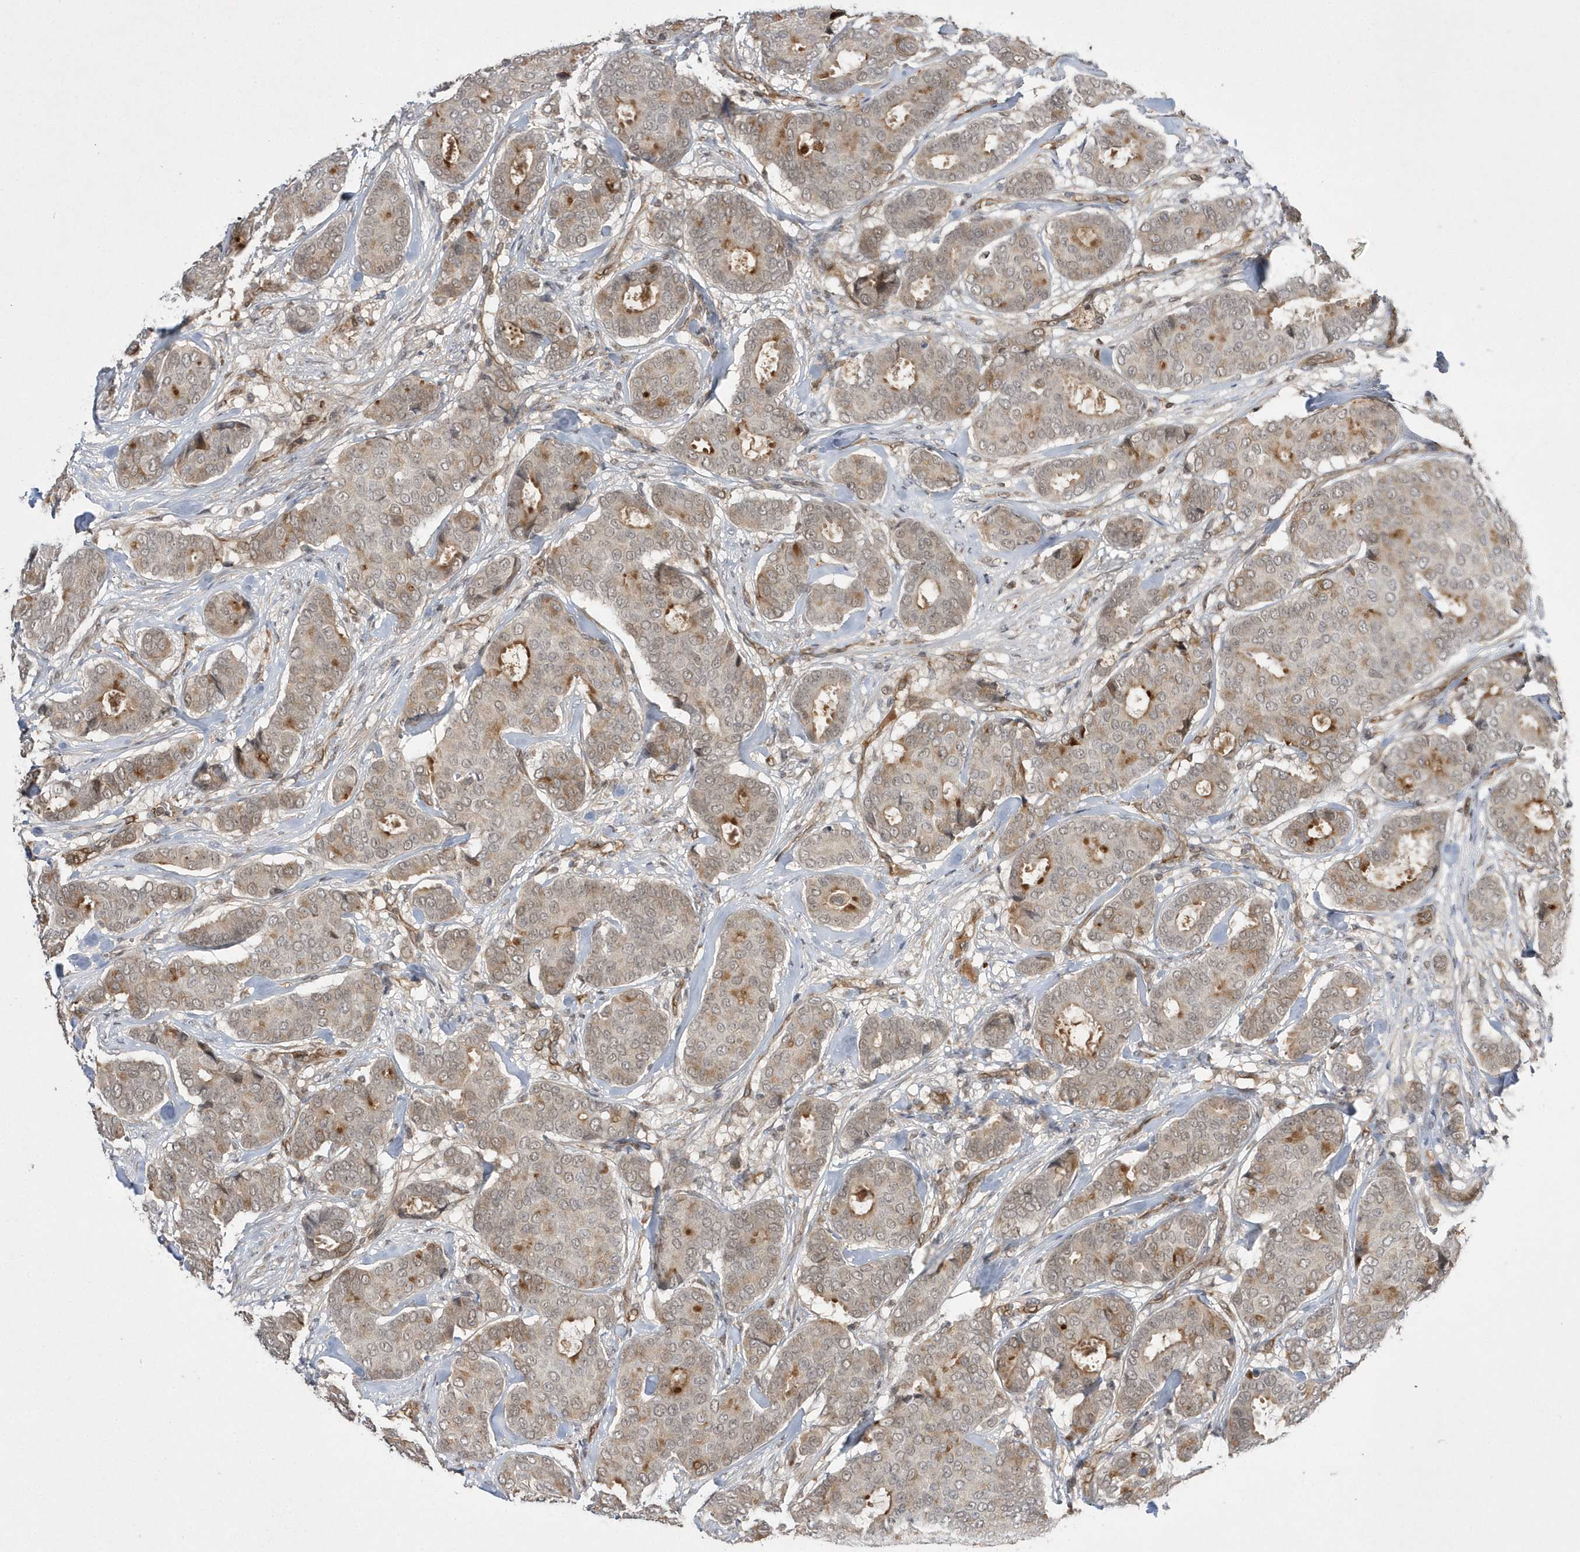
{"staining": {"intensity": "moderate", "quantity": "<25%", "location": "cytoplasmic/membranous"}, "tissue": "breast cancer", "cell_type": "Tumor cells", "image_type": "cancer", "snomed": [{"axis": "morphology", "description": "Duct carcinoma"}, {"axis": "topography", "description": "Breast"}], "caption": "About <25% of tumor cells in human infiltrating ductal carcinoma (breast) exhibit moderate cytoplasmic/membranous protein positivity as visualized by brown immunohistochemical staining.", "gene": "TMEM132B", "patient": {"sex": "female", "age": 75}}